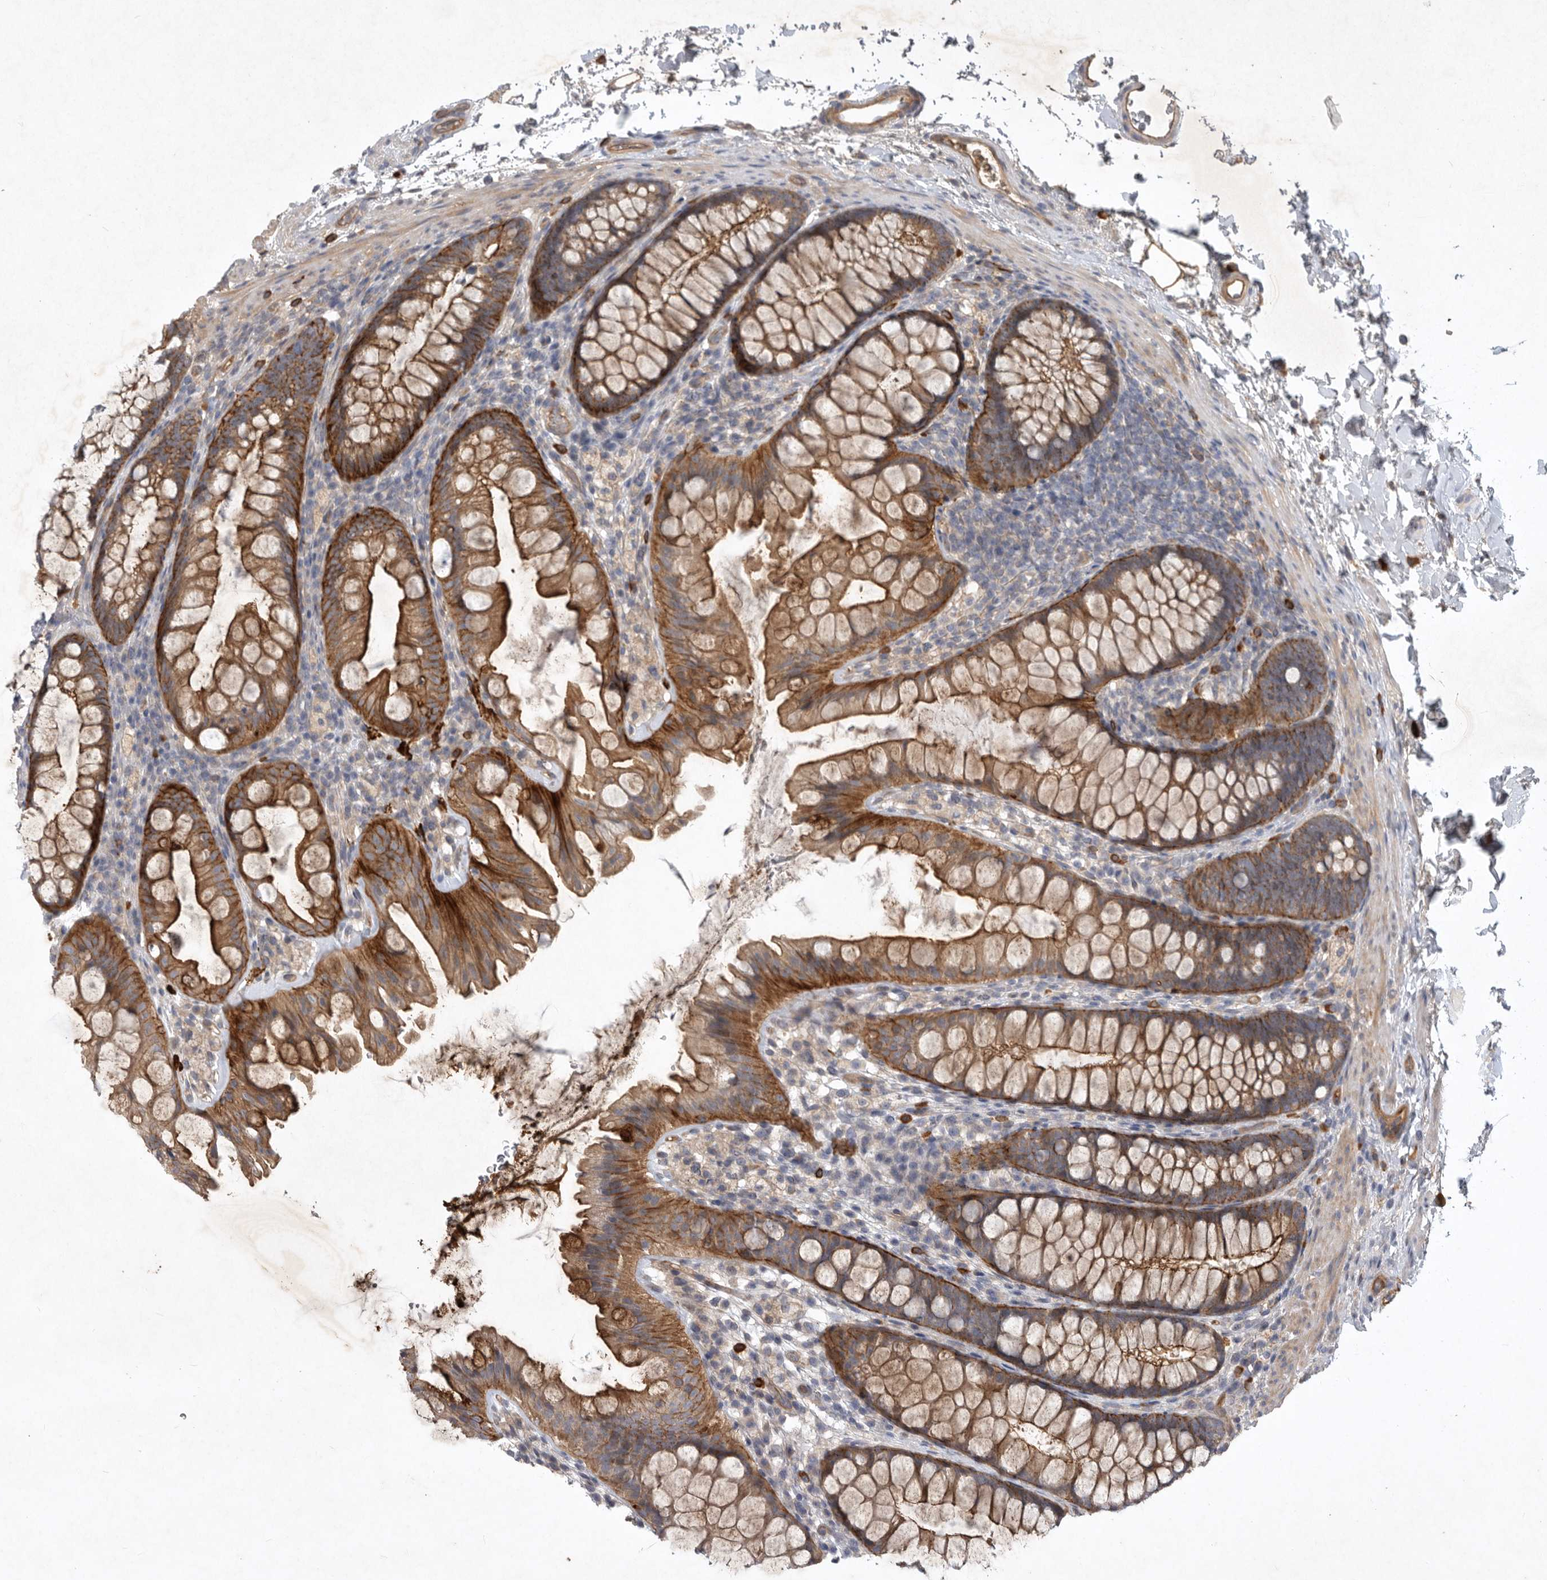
{"staining": {"intensity": "strong", "quantity": ">75%", "location": "cytoplasmic/membranous"}, "tissue": "colon", "cell_type": "Endothelial cells", "image_type": "normal", "snomed": [{"axis": "morphology", "description": "Normal tissue, NOS"}, {"axis": "topography", "description": "Colon"}], "caption": "The immunohistochemical stain shows strong cytoplasmic/membranous staining in endothelial cells of normal colon. (DAB = brown stain, brightfield microscopy at high magnification).", "gene": "MLPH", "patient": {"sex": "female", "age": 62}}